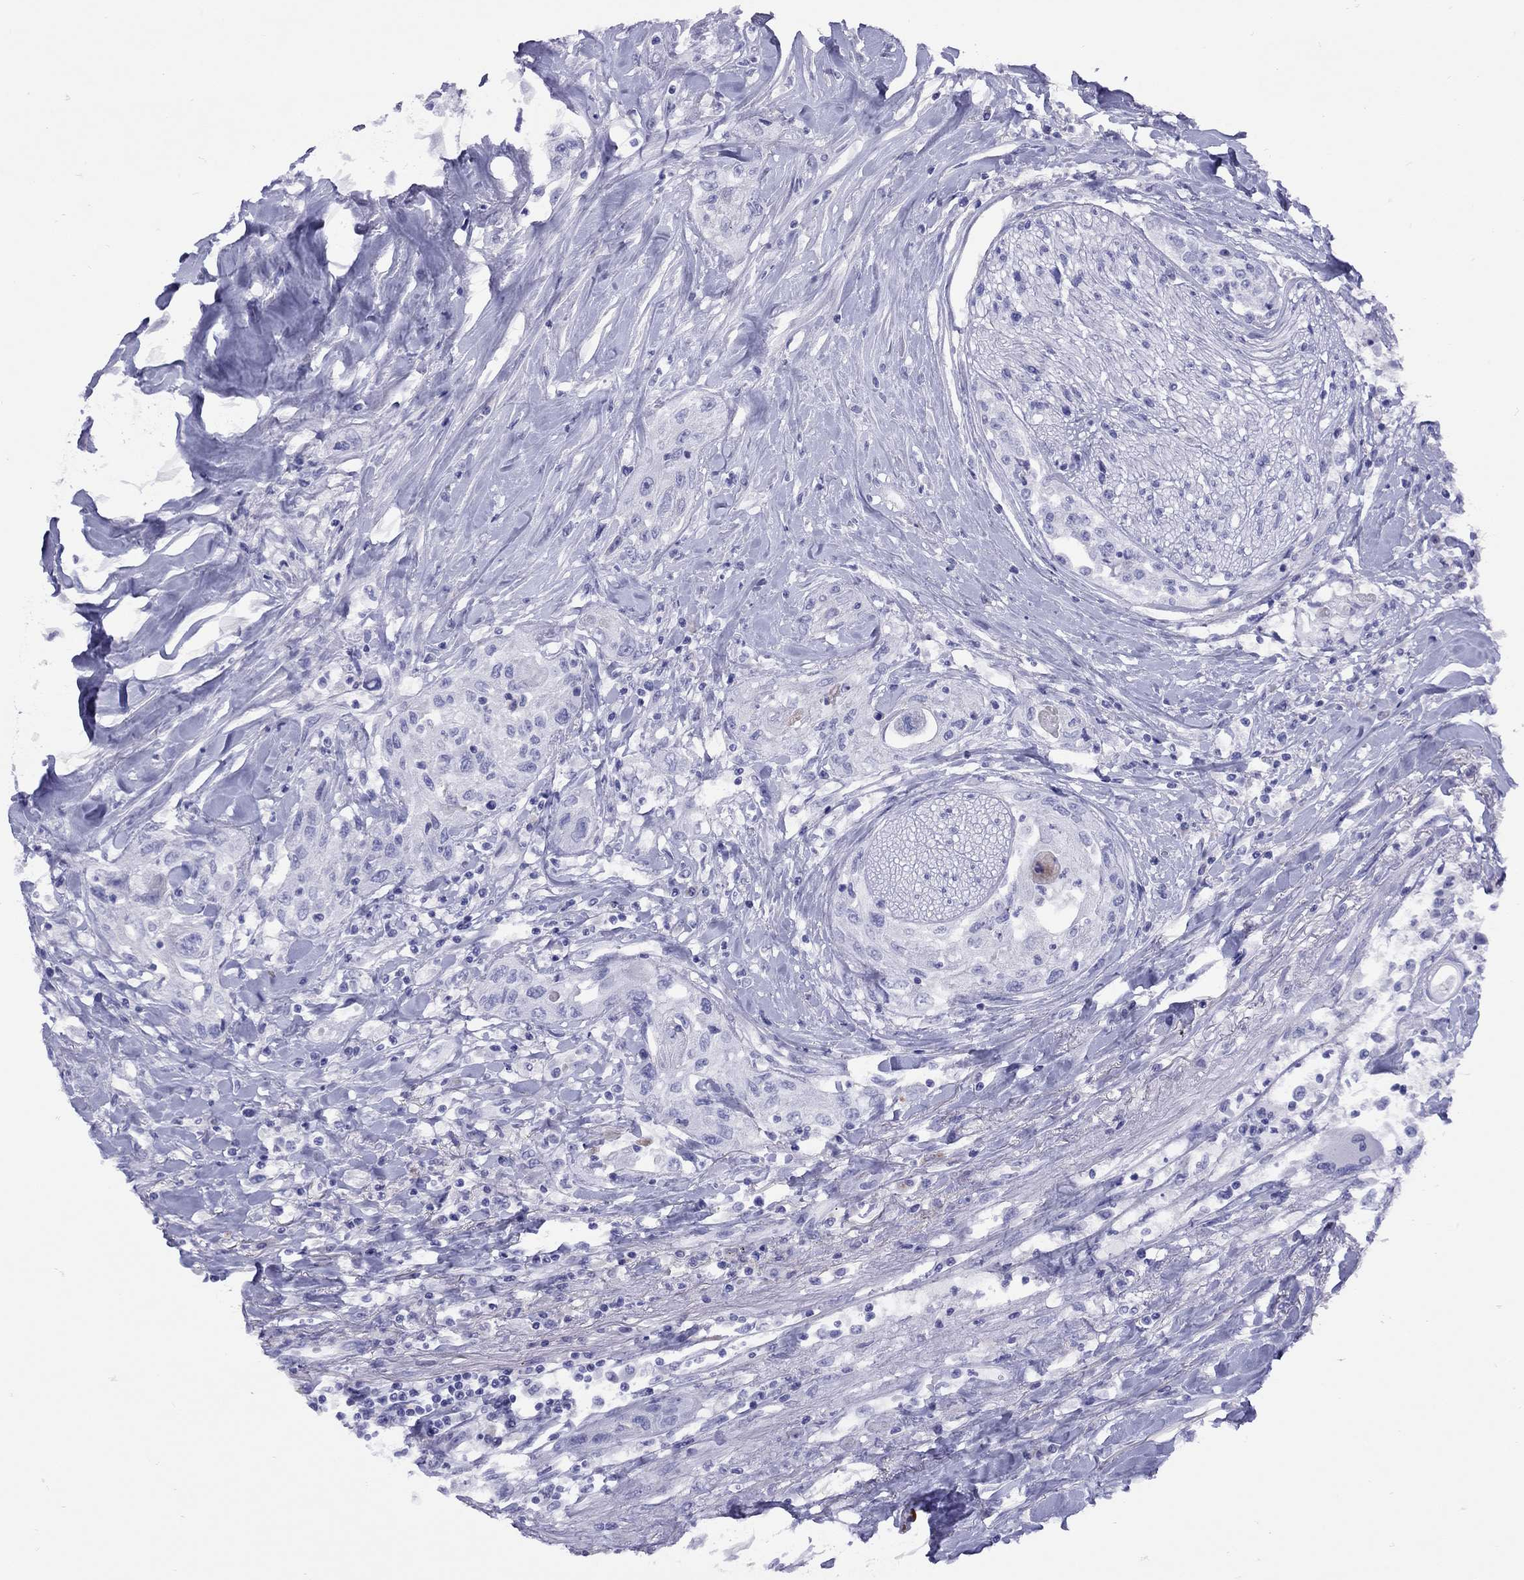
{"staining": {"intensity": "negative", "quantity": "none", "location": "none"}, "tissue": "head and neck cancer", "cell_type": "Tumor cells", "image_type": "cancer", "snomed": [{"axis": "morphology", "description": "Normal tissue, NOS"}, {"axis": "morphology", "description": "Squamous cell carcinoma, NOS"}, {"axis": "topography", "description": "Oral tissue"}, {"axis": "topography", "description": "Peripheral nerve tissue"}, {"axis": "topography", "description": "Head-Neck"}], "caption": "Tumor cells show no significant protein positivity in head and neck cancer (squamous cell carcinoma).", "gene": "GRIA2", "patient": {"sex": "female", "age": 59}}